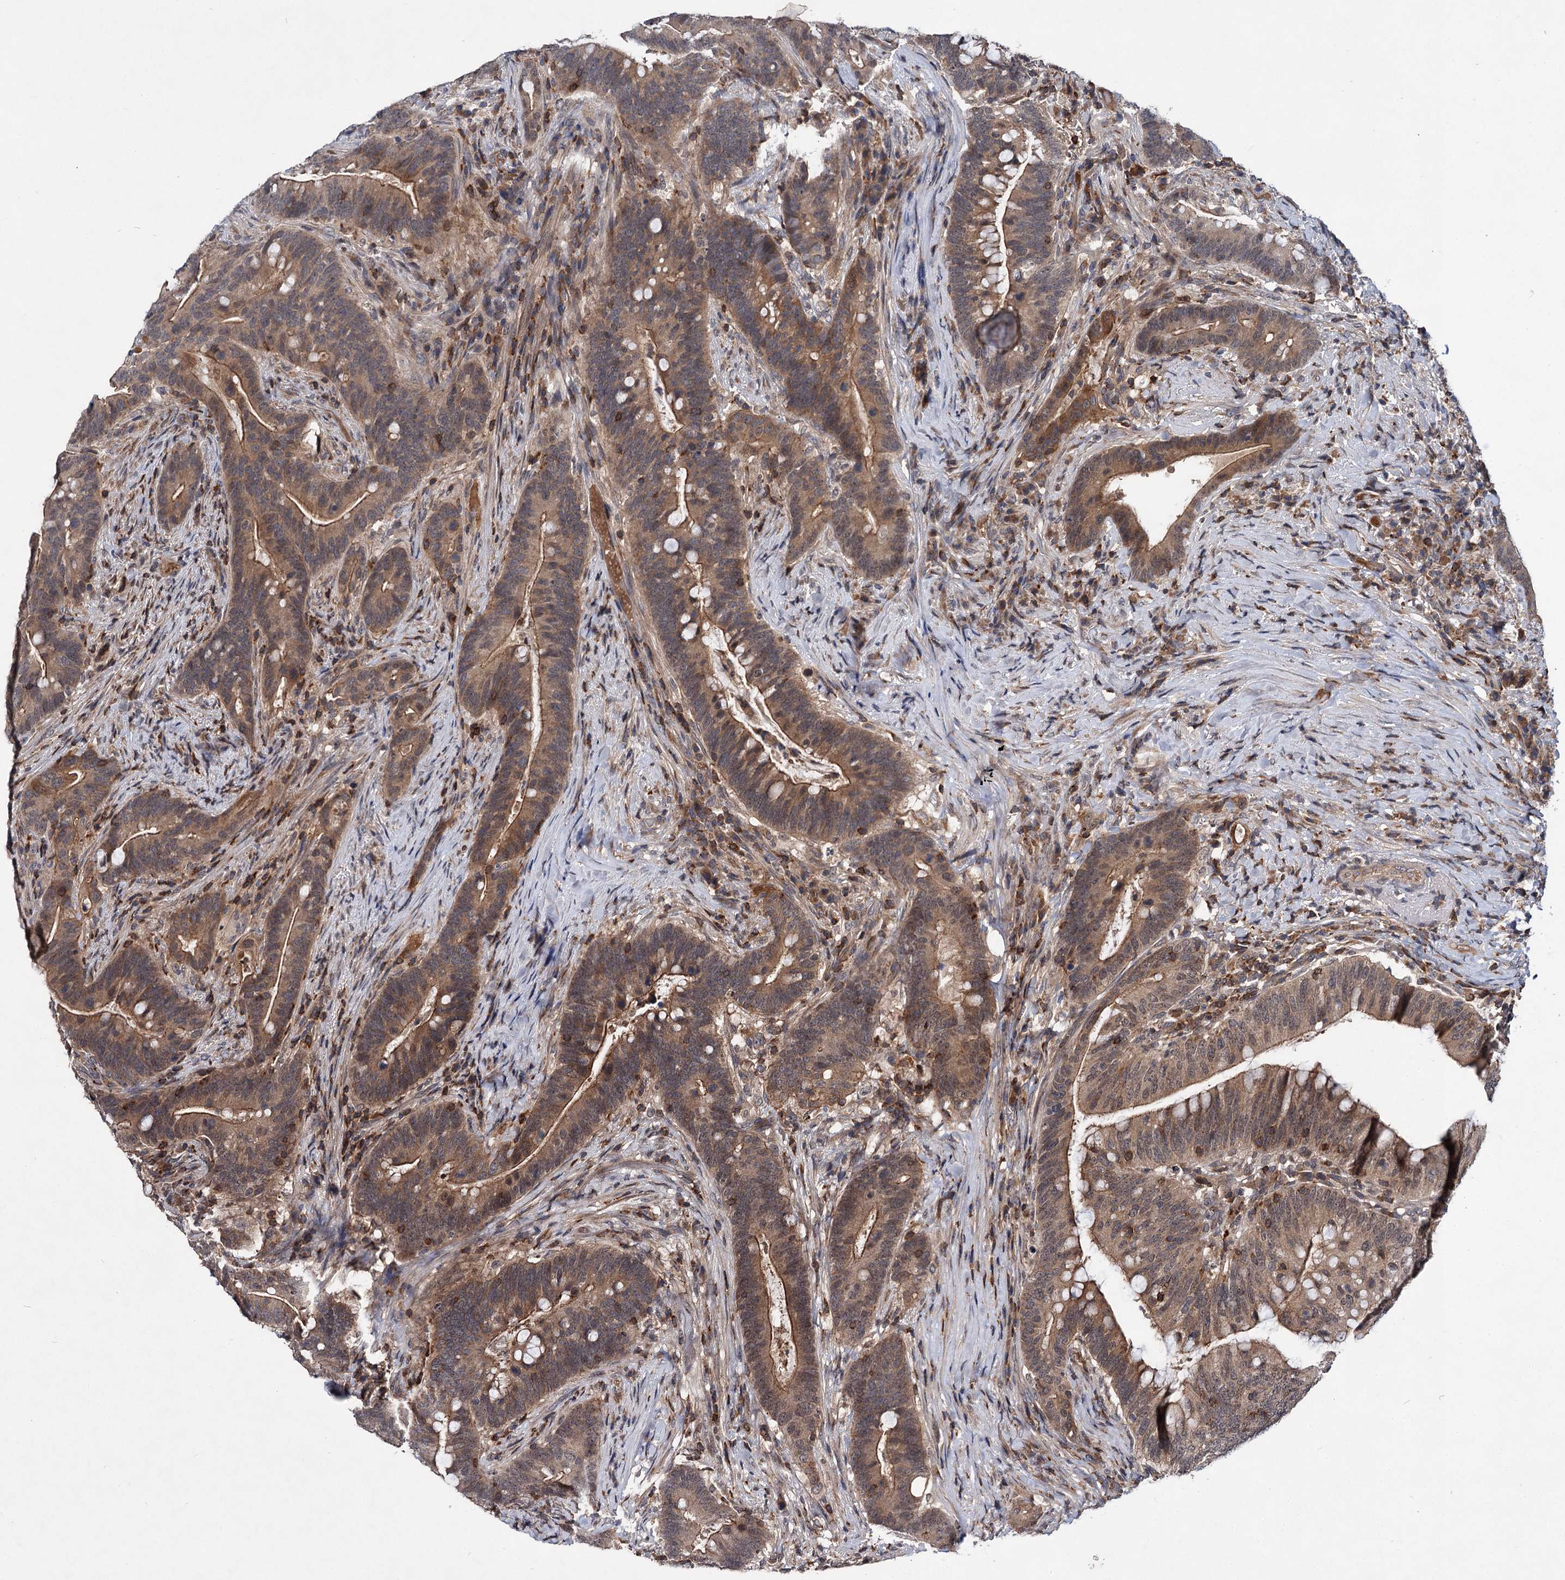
{"staining": {"intensity": "moderate", "quantity": ">75%", "location": "cytoplasmic/membranous,nuclear"}, "tissue": "colorectal cancer", "cell_type": "Tumor cells", "image_type": "cancer", "snomed": [{"axis": "morphology", "description": "Adenocarcinoma, NOS"}, {"axis": "topography", "description": "Colon"}], "caption": "Colorectal cancer stained with a protein marker shows moderate staining in tumor cells.", "gene": "ABLIM1", "patient": {"sex": "female", "age": 66}}